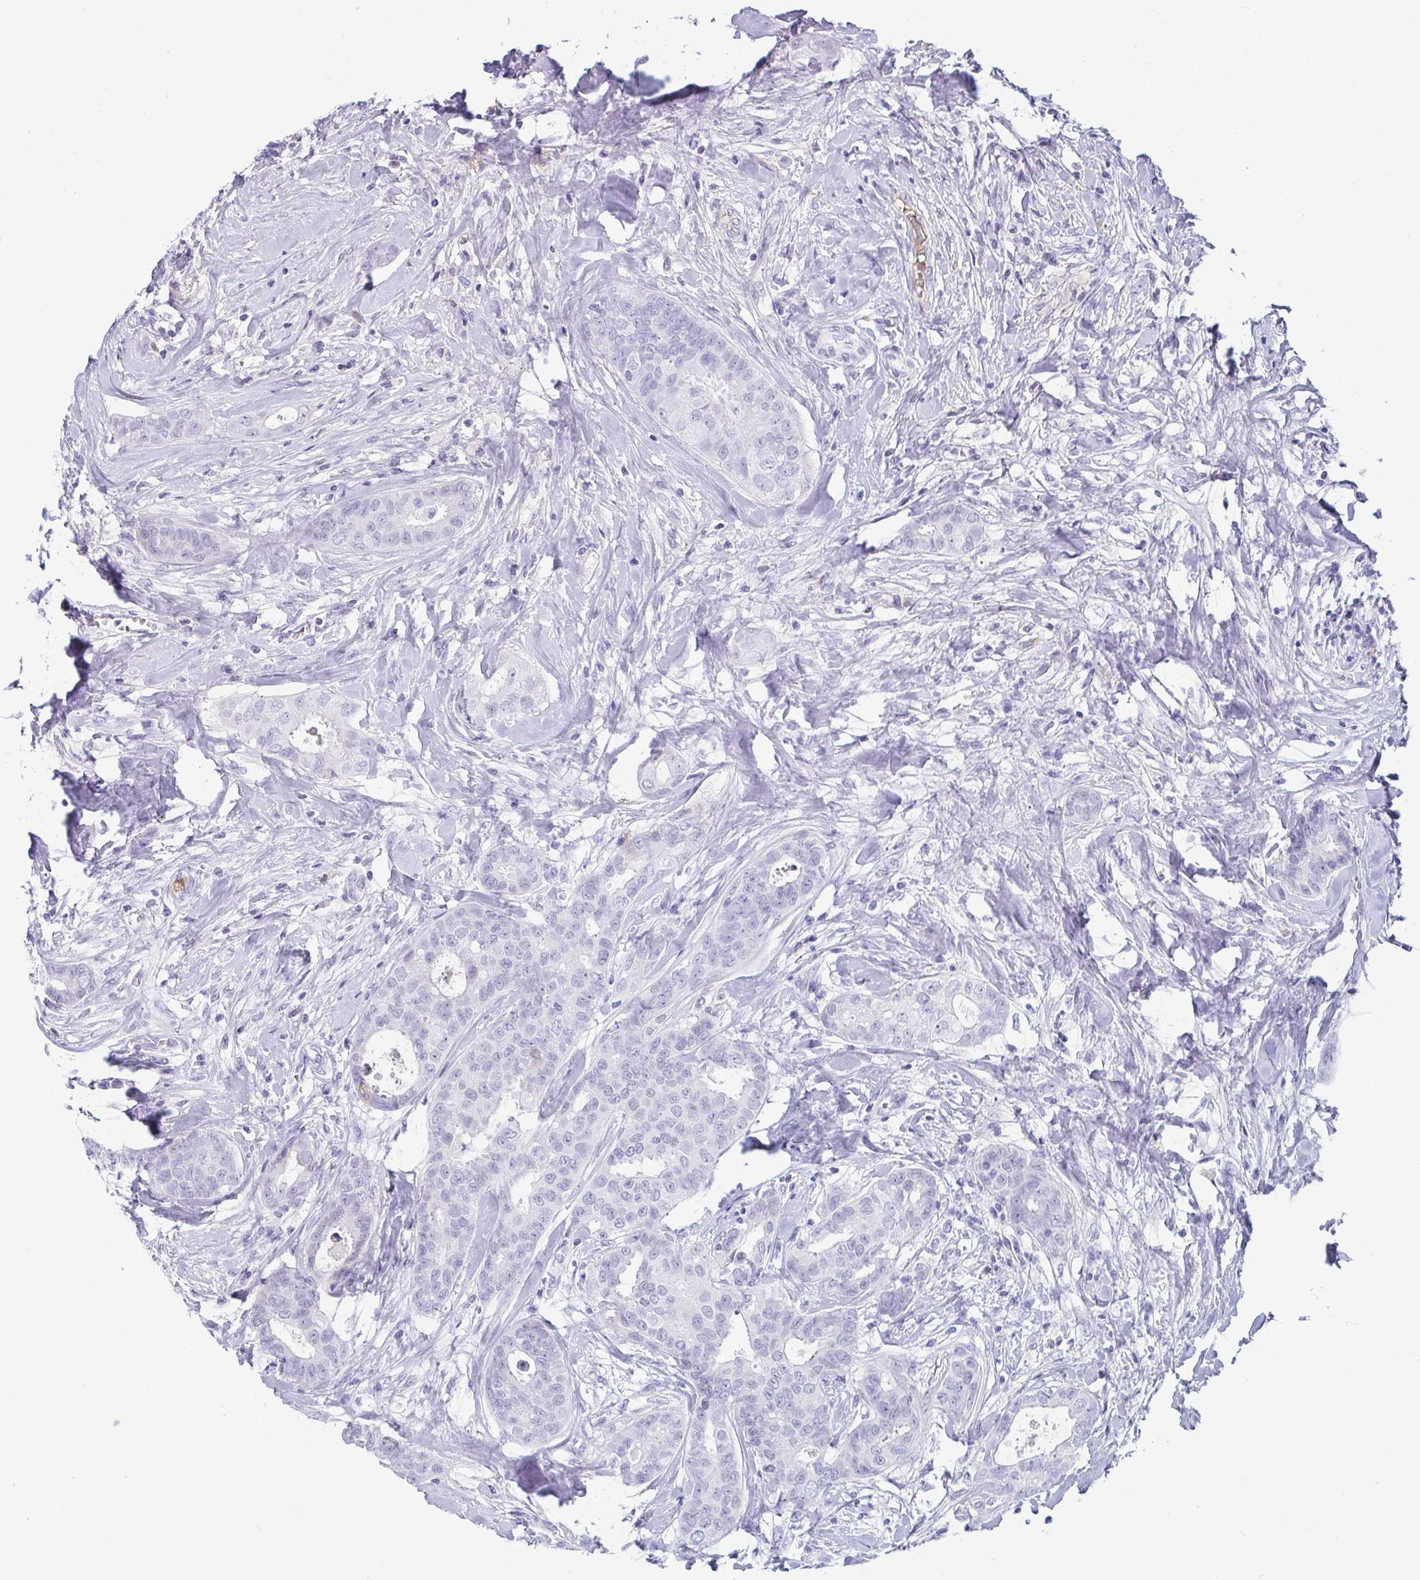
{"staining": {"intensity": "negative", "quantity": "none", "location": "none"}, "tissue": "breast cancer", "cell_type": "Tumor cells", "image_type": "cancer", "snomed": [{"axis": "morphology", "description": "Duct carcinoma"}, {"axis": "topography", "description": "Breast"}], "caption": "Breast infiltrating ductal carcinoma stained for a protein using immunohistochemistry shows no staining tumor cells.", "gene": "NPY", "patient": {"sex": "female", "age": 45}}